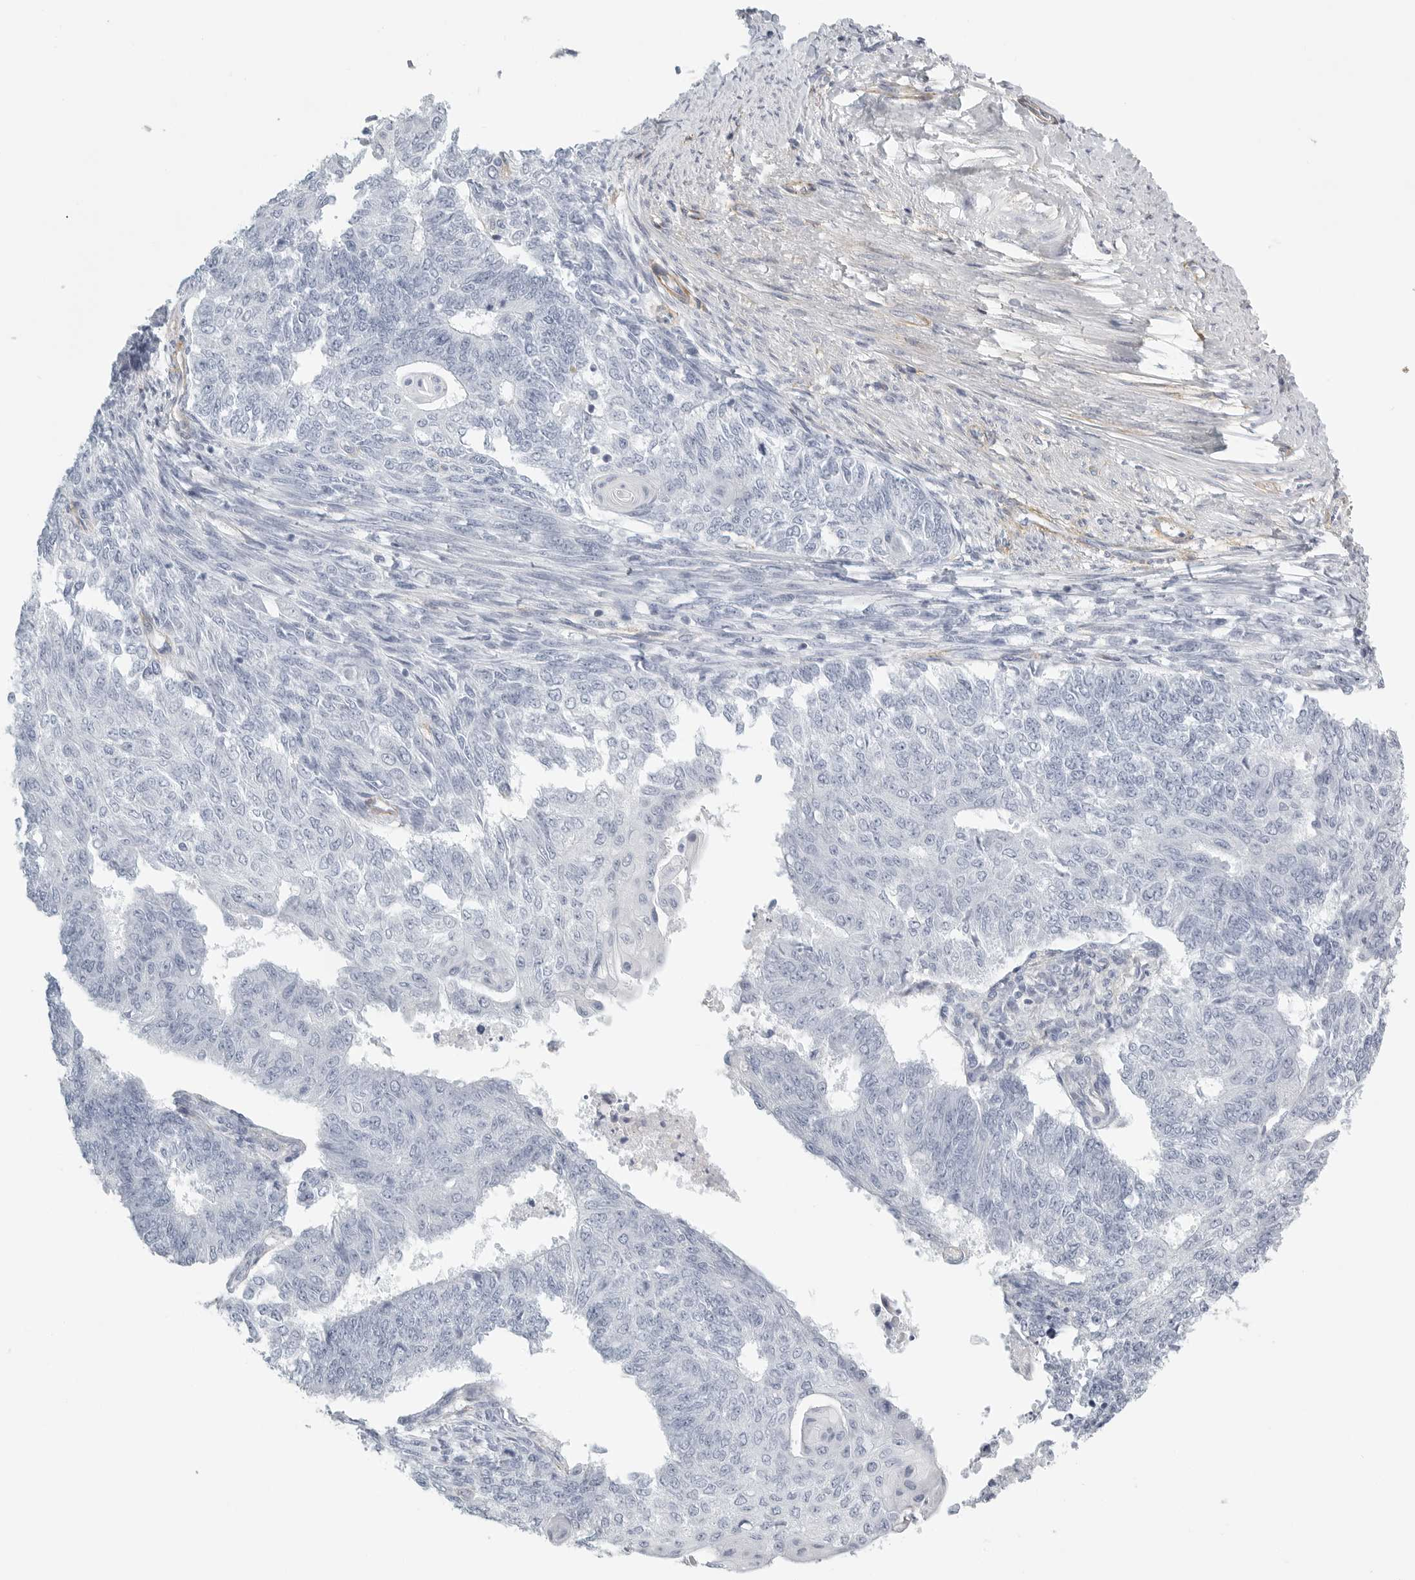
{"staining": {"intensity": "negative", "quantity": "none", "location": "none"}, "tissue": "endometrial cancer", "cell_type": "Tumor cells", "image_type": "cancer", "snomed": [{"axis": "morphology", "description": "Adenocarcinoma, NOS"}, {"axis": "topography", "description": "Endometrium"}], "caption": "High power microscopy photomicrograph of an IHC micrograph of endometrial cancer, revealing no significant expression in tumor cells.", "gene": "TNR", "patient": {"sex": "female", "age": 32}}